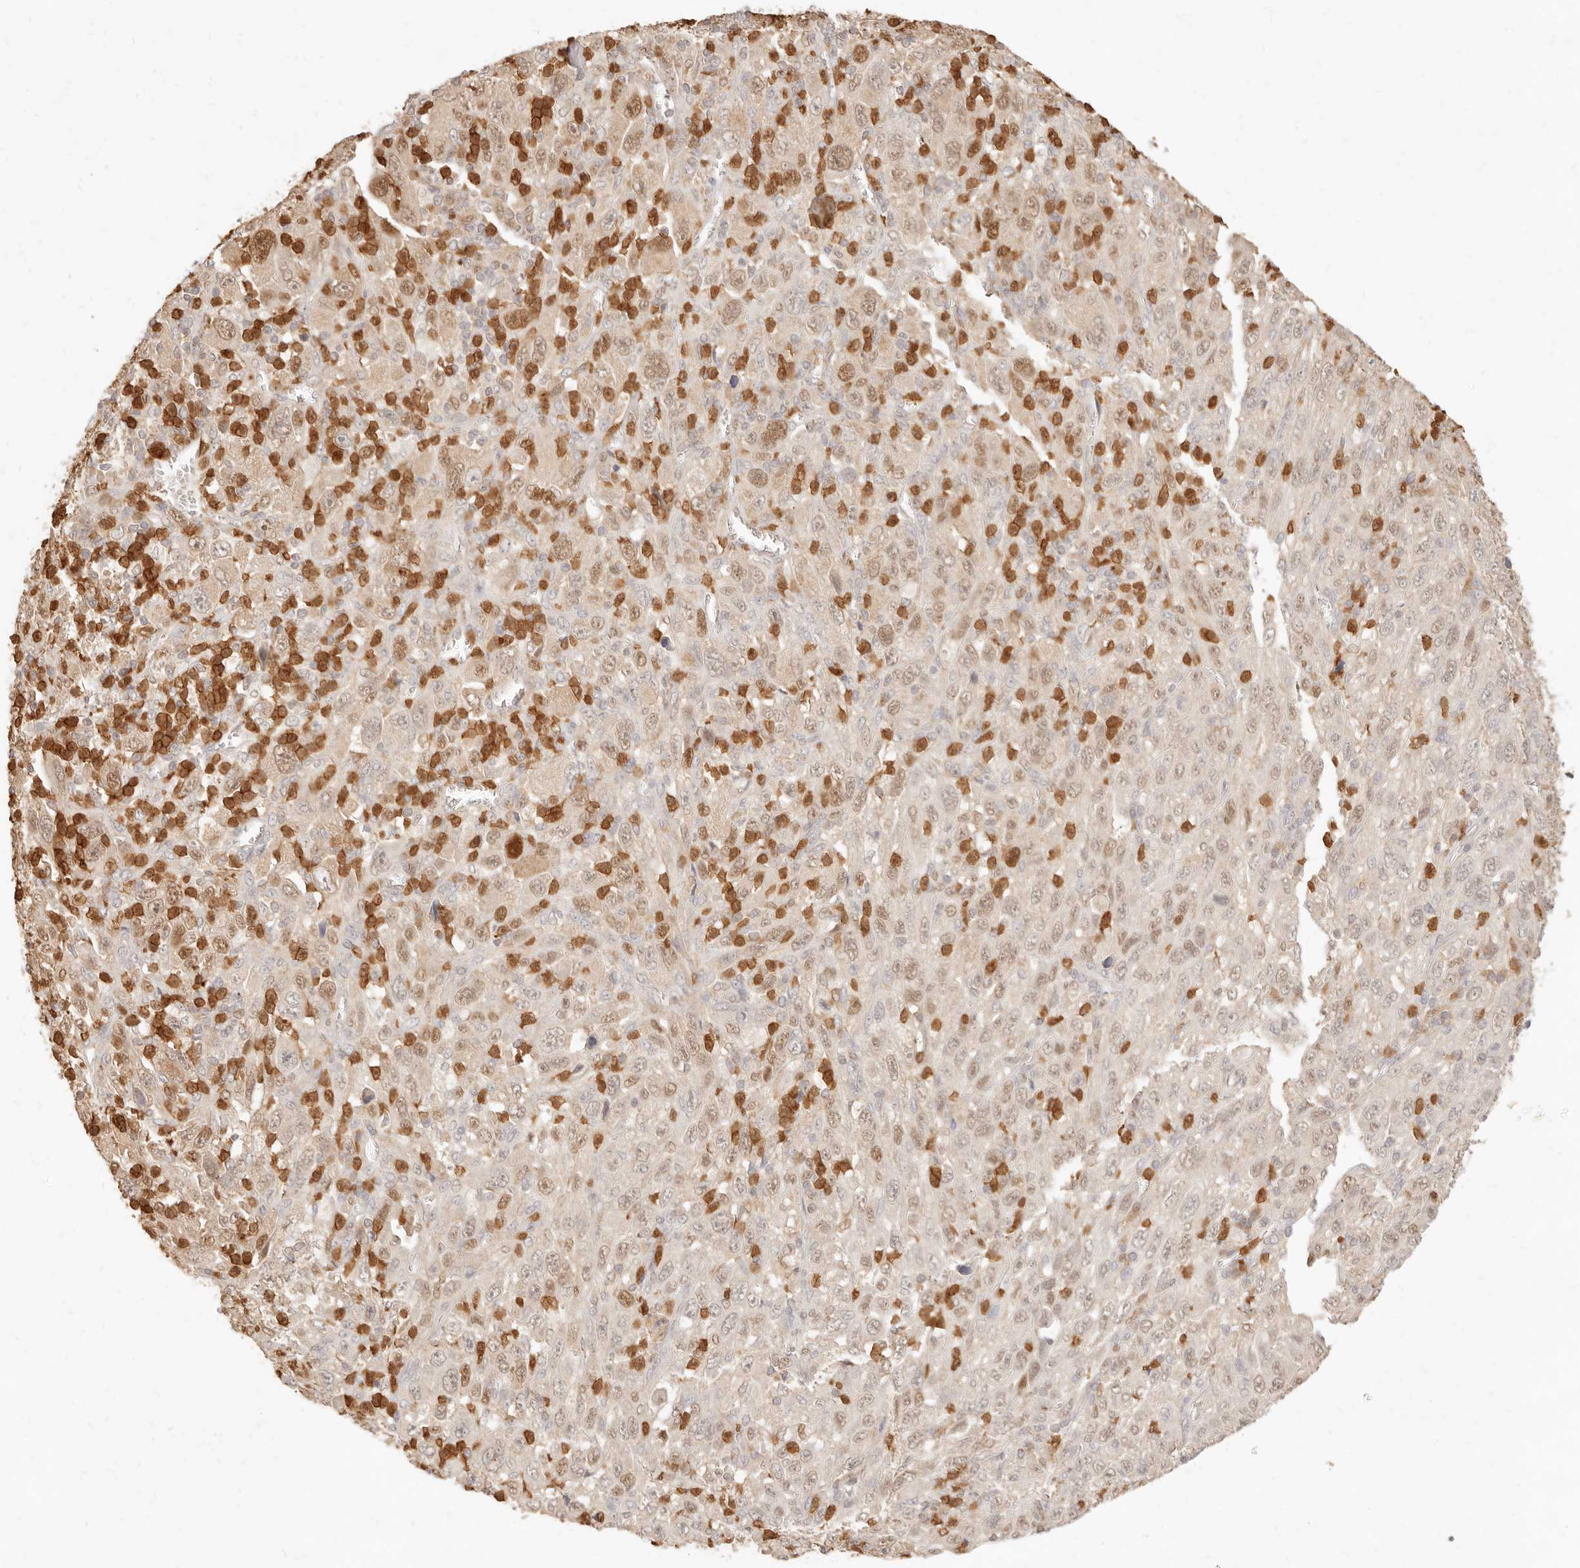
{"staining": {"intensity": "weak", "quantity": ">75%", "location": "nuclear"}, "tissue": "melanoma", "cell_type": "Tumor cells", "image_type": "cancer", "snomed": [{"axis": "morphology", "description": "Malignant melanoma, Metastatic site"}, {"axis": "topography", "description": "Skin"}], "caption": "IHC of malignant melanoma (metastatic site) displays low levels of weak nuclear expression in about >75% of tumor cells.", "gene": "TMTC2", "patient": {"sex": "female", "age": 56}}